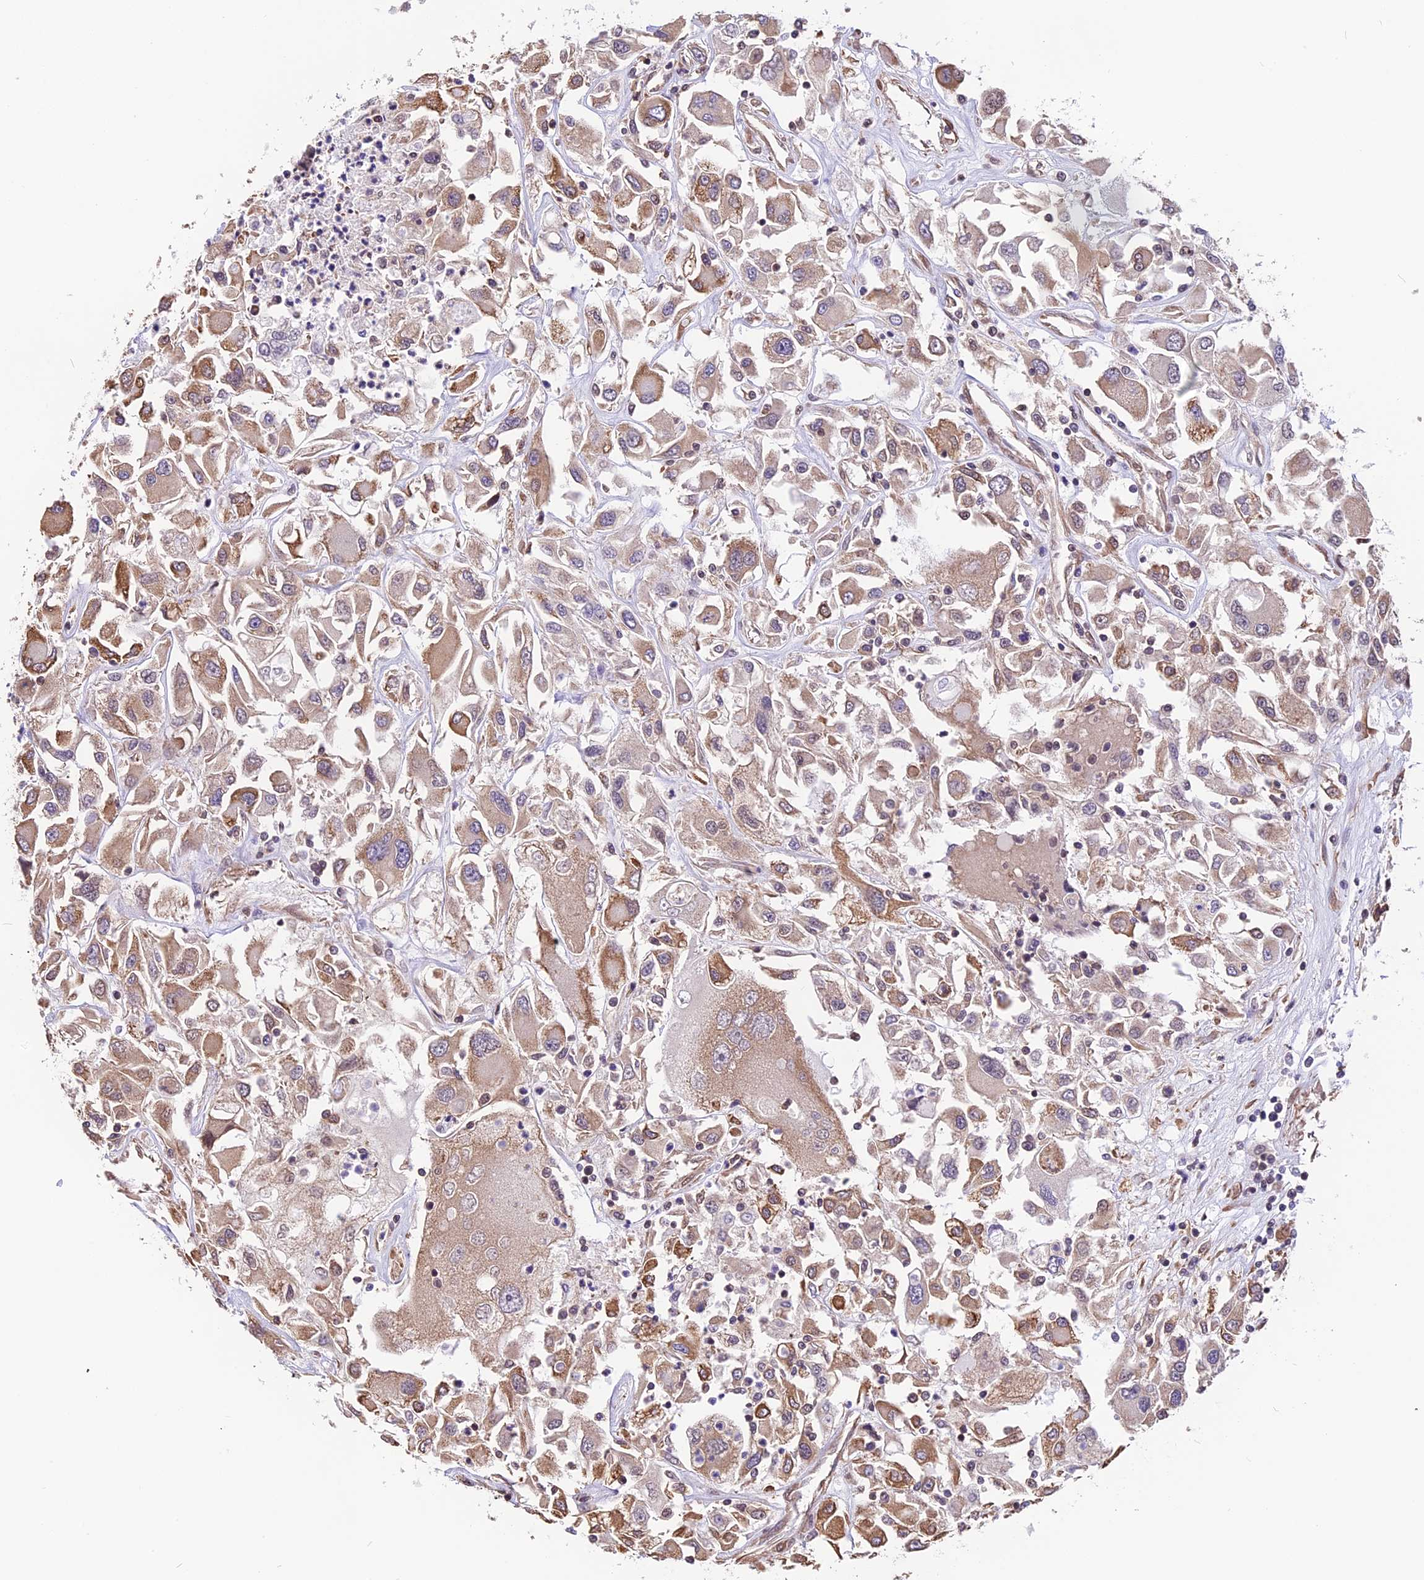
{"staining": {"intensity": "moderate", "quantity": ">75%", "location": "cytoplasmic/membranous"}, "tissue": "renal cancer", "cell_type": "Tumor cells", "image_type": "cancer", "snomed": [{"axis": "morphology", "description": "Adenocarcinoma, NOS"}, {"axis": "topography", "description": "Kidney"}], "caption": "A brown stain highlights moderate cytoplasmic/membranous staining of a protein in renal cancer tumor cells.", "gene": "ZC3H4", "patient": {"sex": "female", "age": 52}}